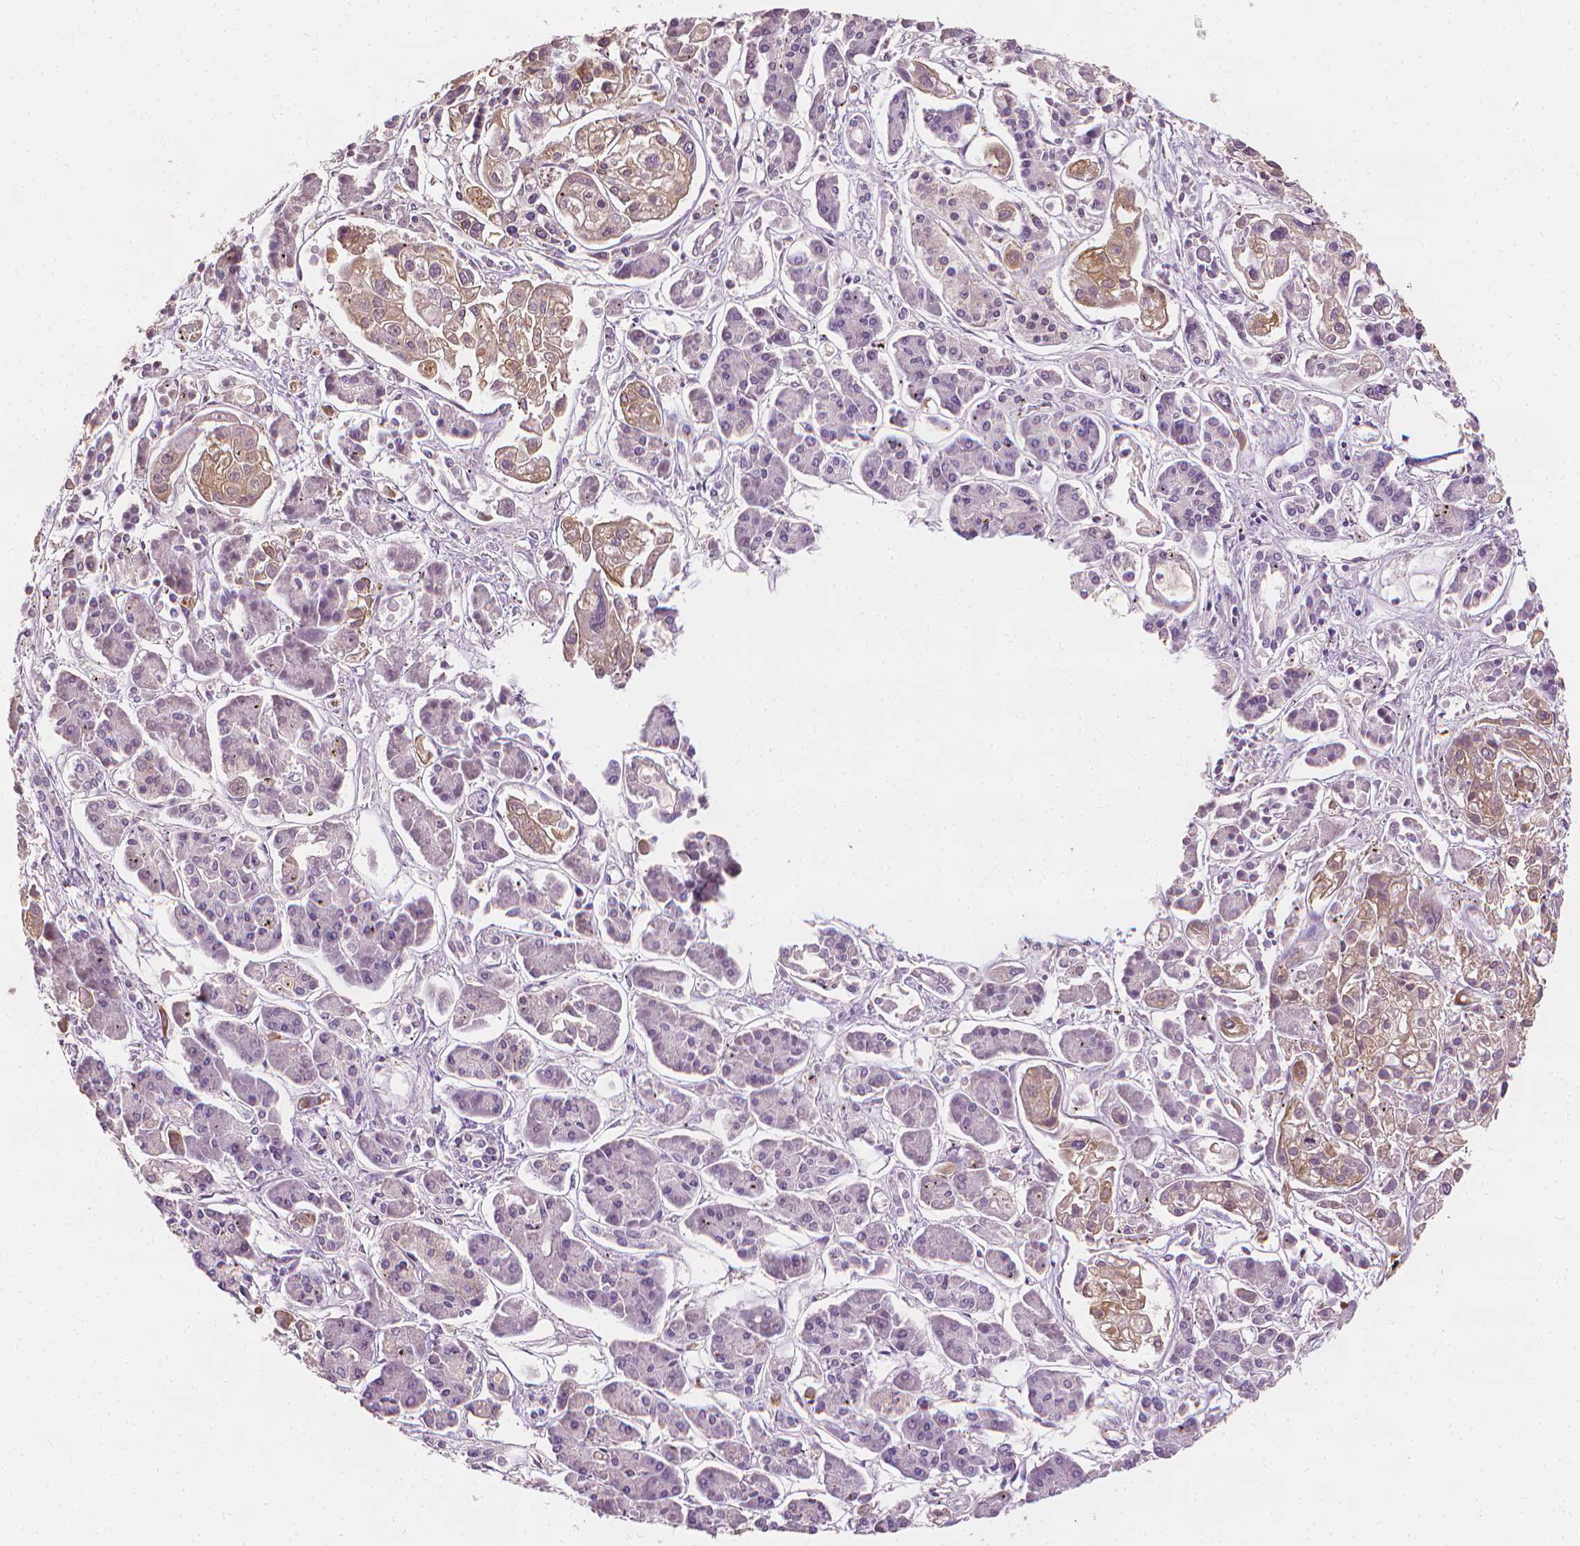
{"staining": {"intensity": "negative", "quantity": "none", "location": "none"}, "tissue": "pancreatic cancer", "cell_type": "Tumor cells", "image_type": "cancer", "snomed": [{"axis": "morphology", "description": "Adenocarcinoma, NOS"}, {"axis": "topography", "description": "Pancreas"}], "caption": "Immunohistochemical staining of human pancreatic cancer reveals no significant expression in tumor cells.", "gene": "FASN", "patient": {"sex": "male", "age": 85}}